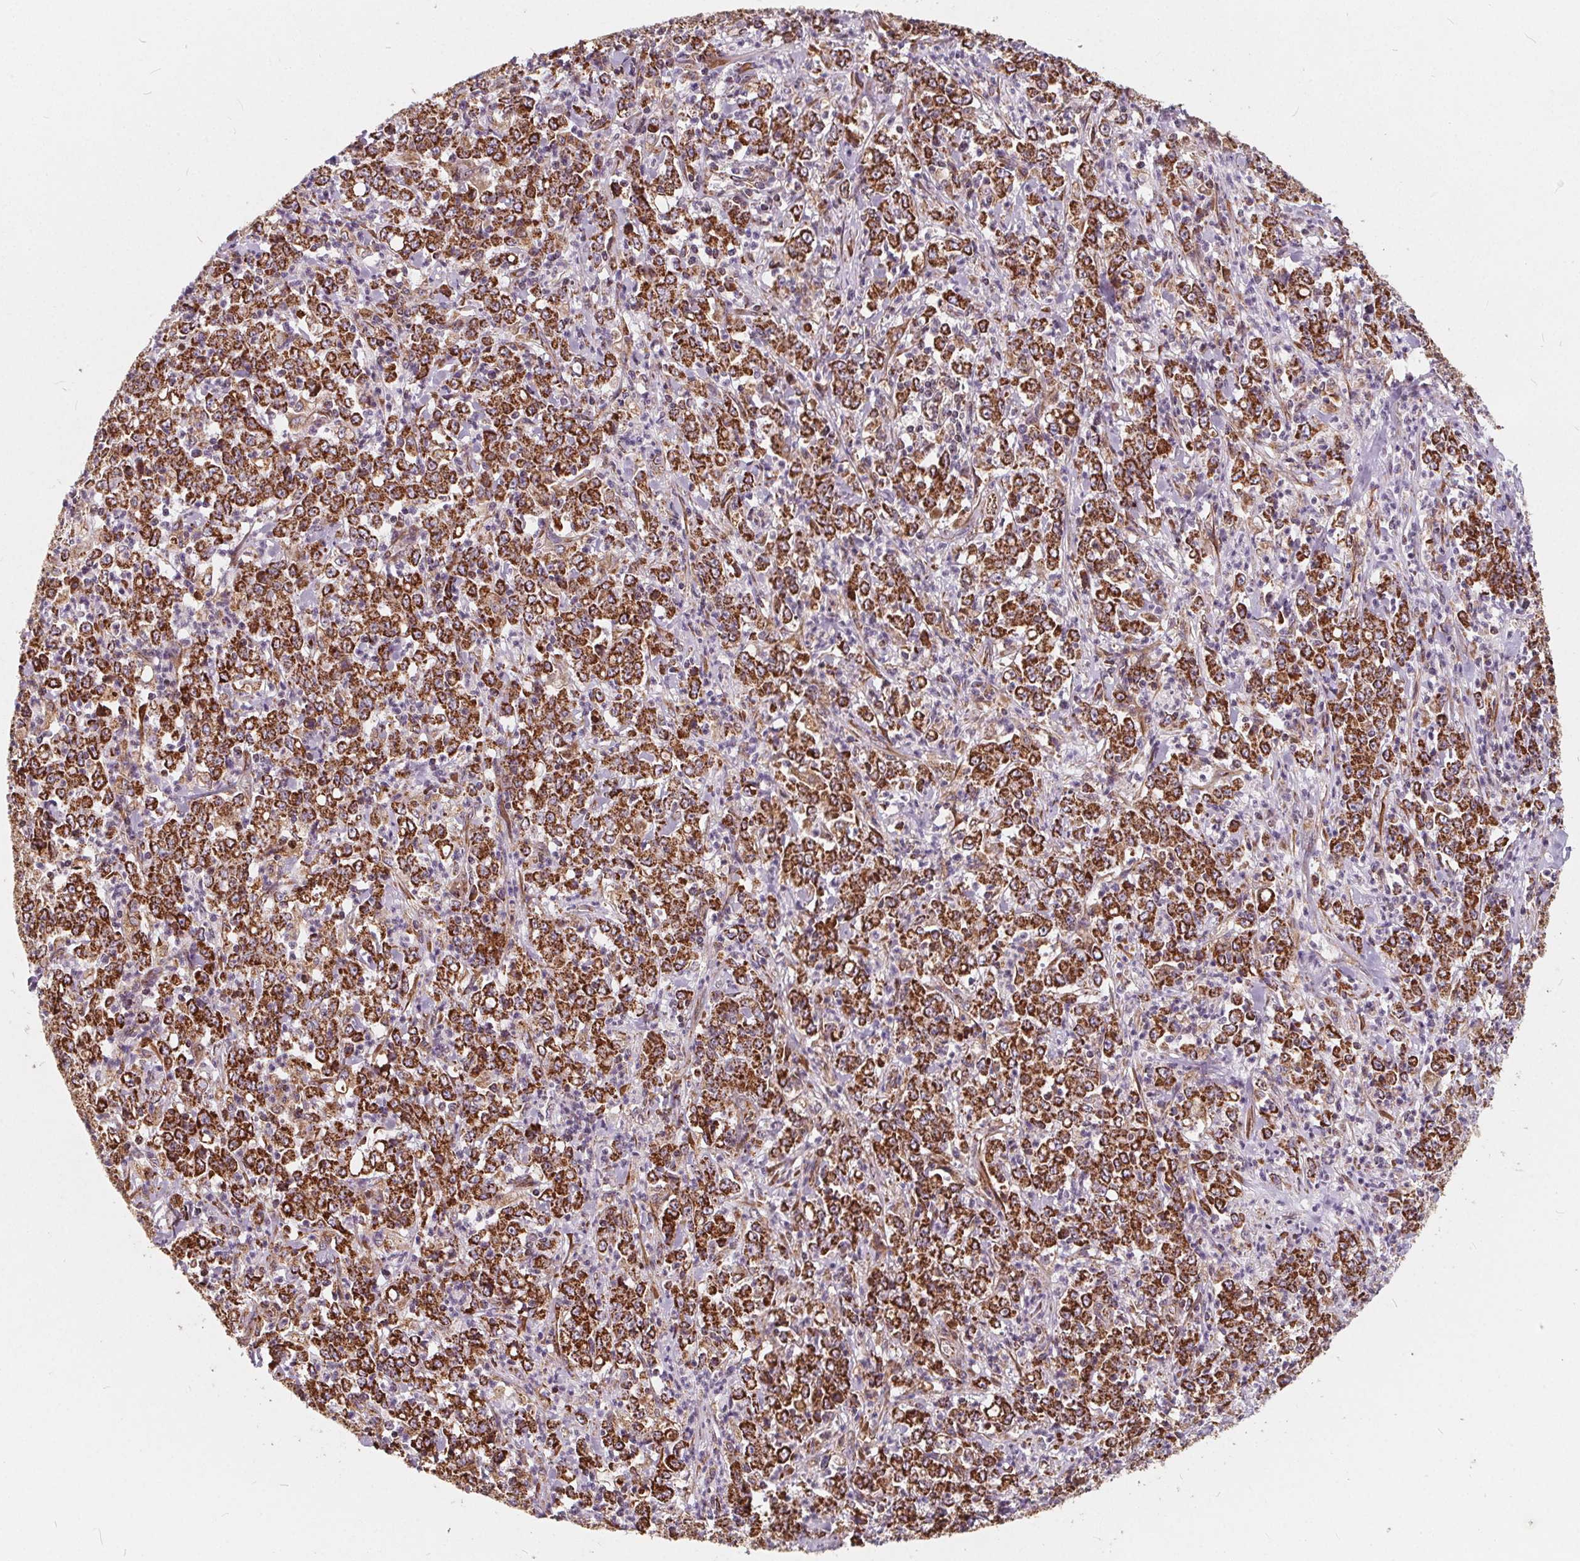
{"staining": {"intensity": "strong", "quantity": ">75%", "location": "cytoplasmic/membranous"}, "tissue": "stomach cancer", "cell_type": "Tumor cells", "image_type": "cancer", "snomed": [{"axis": "morphology", "description": "Adenocarcinoma, NOS"}, {"axis": "topography", "description": "Stomach, lower"}], "caption": "Tumor cells show high levels of strong cytoplasmic/membranous staining in approximately >75% of cells in human adenocarcinoma (stomach).", "gene": "PLSCR3", "patient": {"sex": "female", "age": 71}}